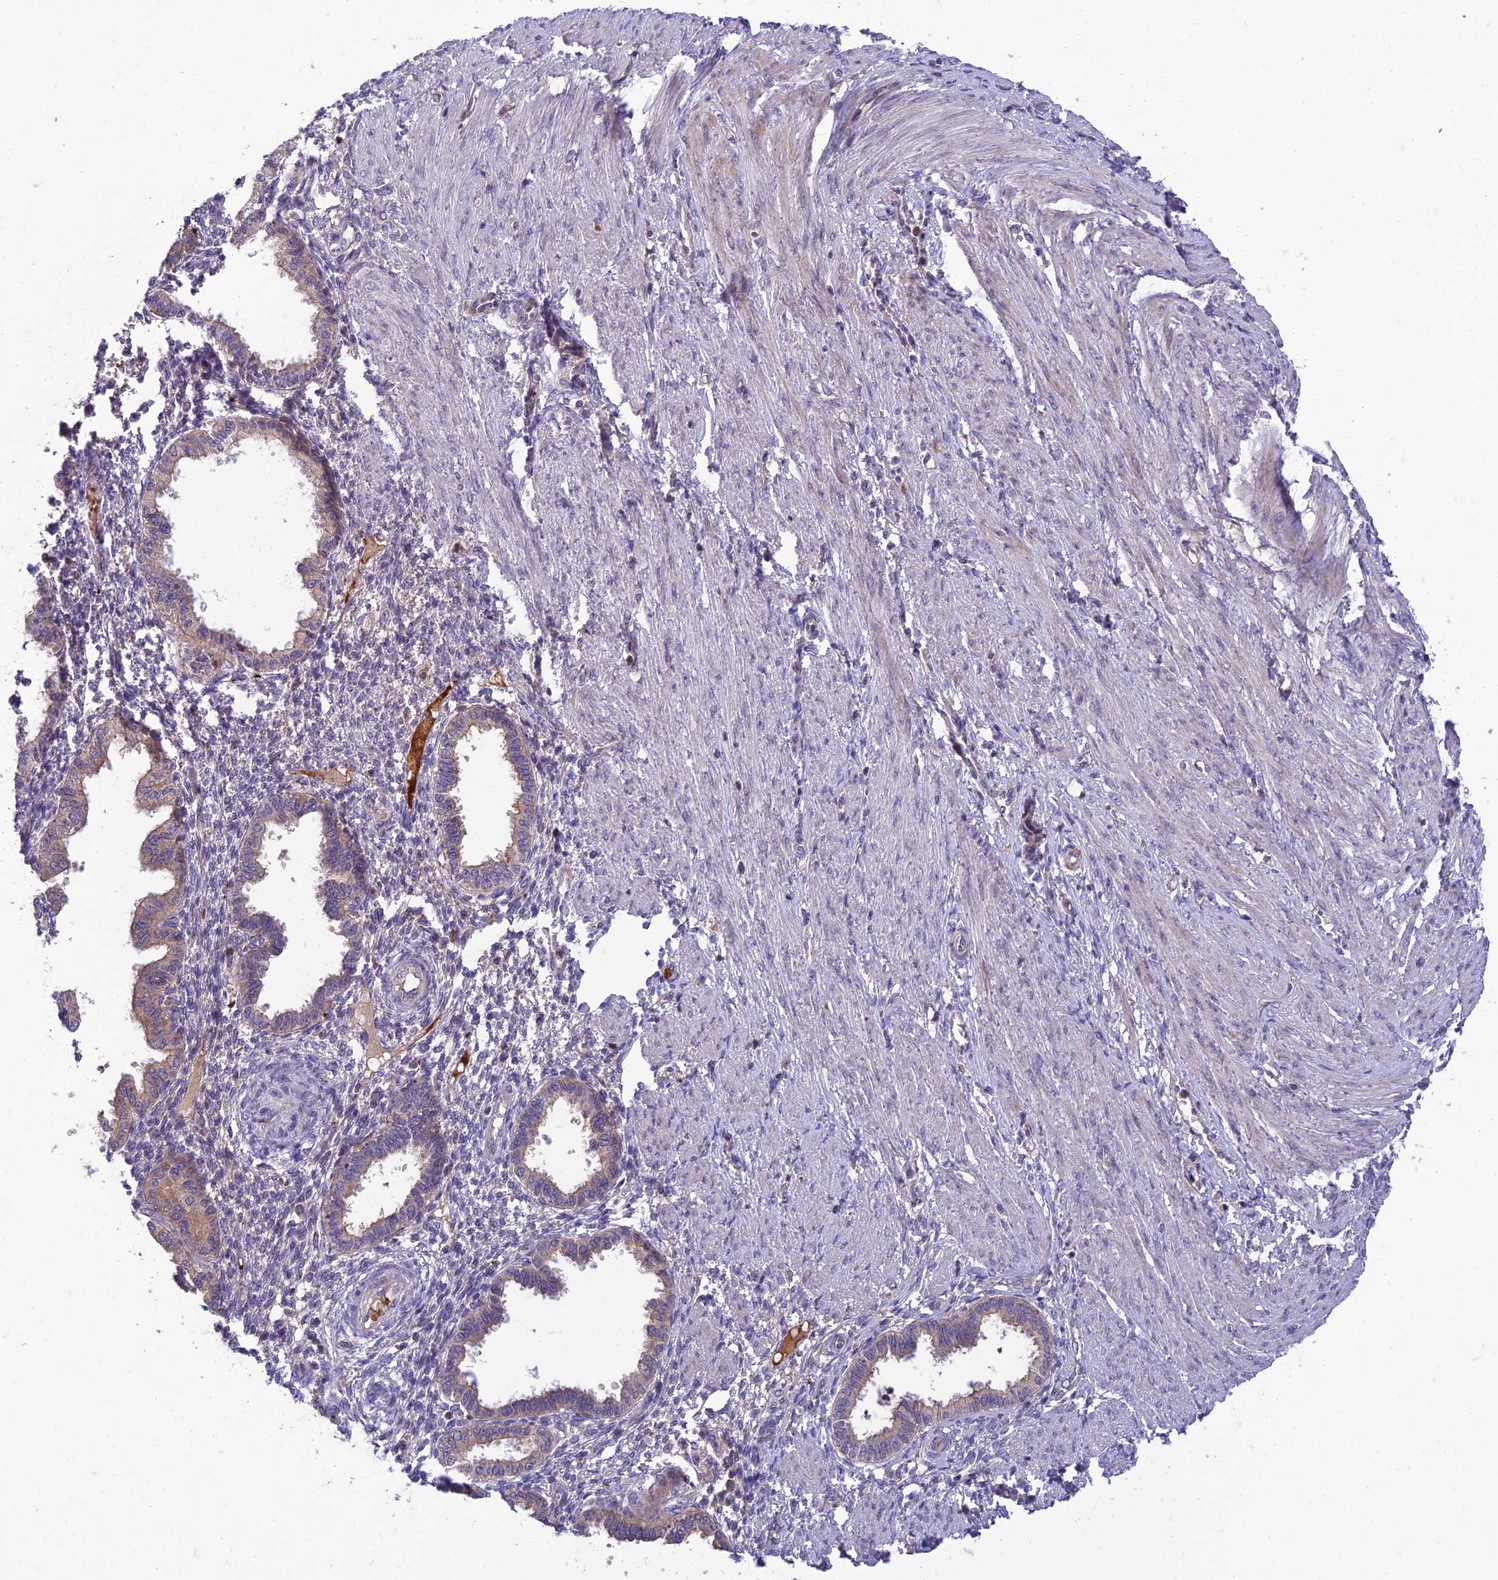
{"staining": {"intensity": "negative", "quantity": "none", "location": "none"}, "tissue": "endometrium", "cell_type": "Cells in endometrial stroma", "image_type": "normal", "snomed": [{"axis": "morphology", "description": "Normal tissue, NOS"}, {"axis": "topography", "description": "Endometrium"}], "caption": "IHC micrograph of normal human endometrium stained for a protein (brown), which exhibits no expression in cells in endometrial stroma.", "gene": "IRAK3", "patient": {"sex": "female", "age": 33}}